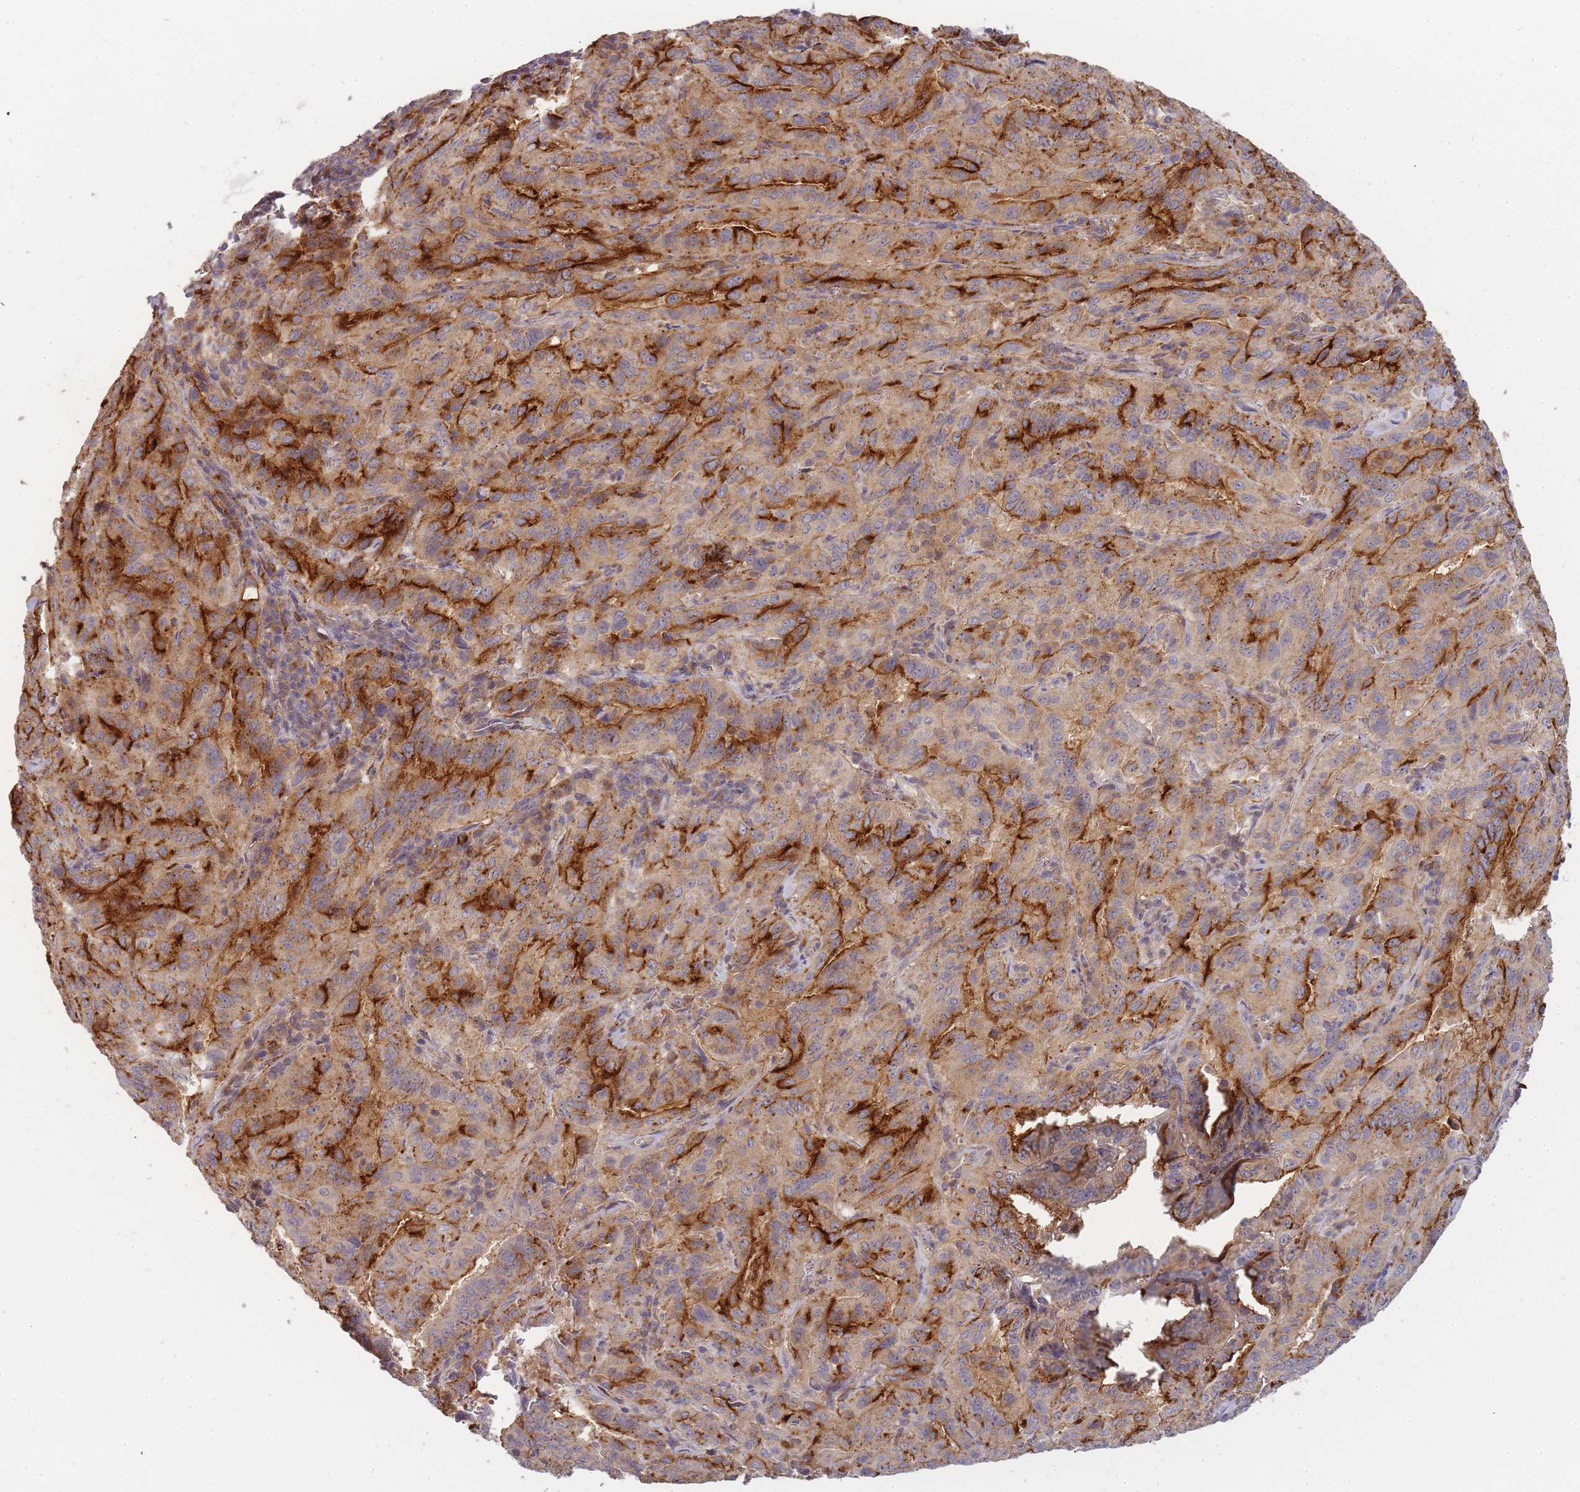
{"staining": {"intensity": "moderate", "quantity": "25%-75%", "location": "cytoplasmic/membranous"}, "tissue": "pancreatic cancer", "cell_type": "Tumor cells", "image_type": "cancer", "snomed": [{"axis": "morphology", "description": "Adenocarcinoma, NOS"}, {"axis": "topography", "description": "Pancreas"}], "caption": "The photomicrograph reveals a brown stain indicating the presence of a protein in the cytoplasmic/membranous of tumor cells in pancreatic cancer.", "gene": "ATG5", "patient": {"sex": "male", "age": 63}}